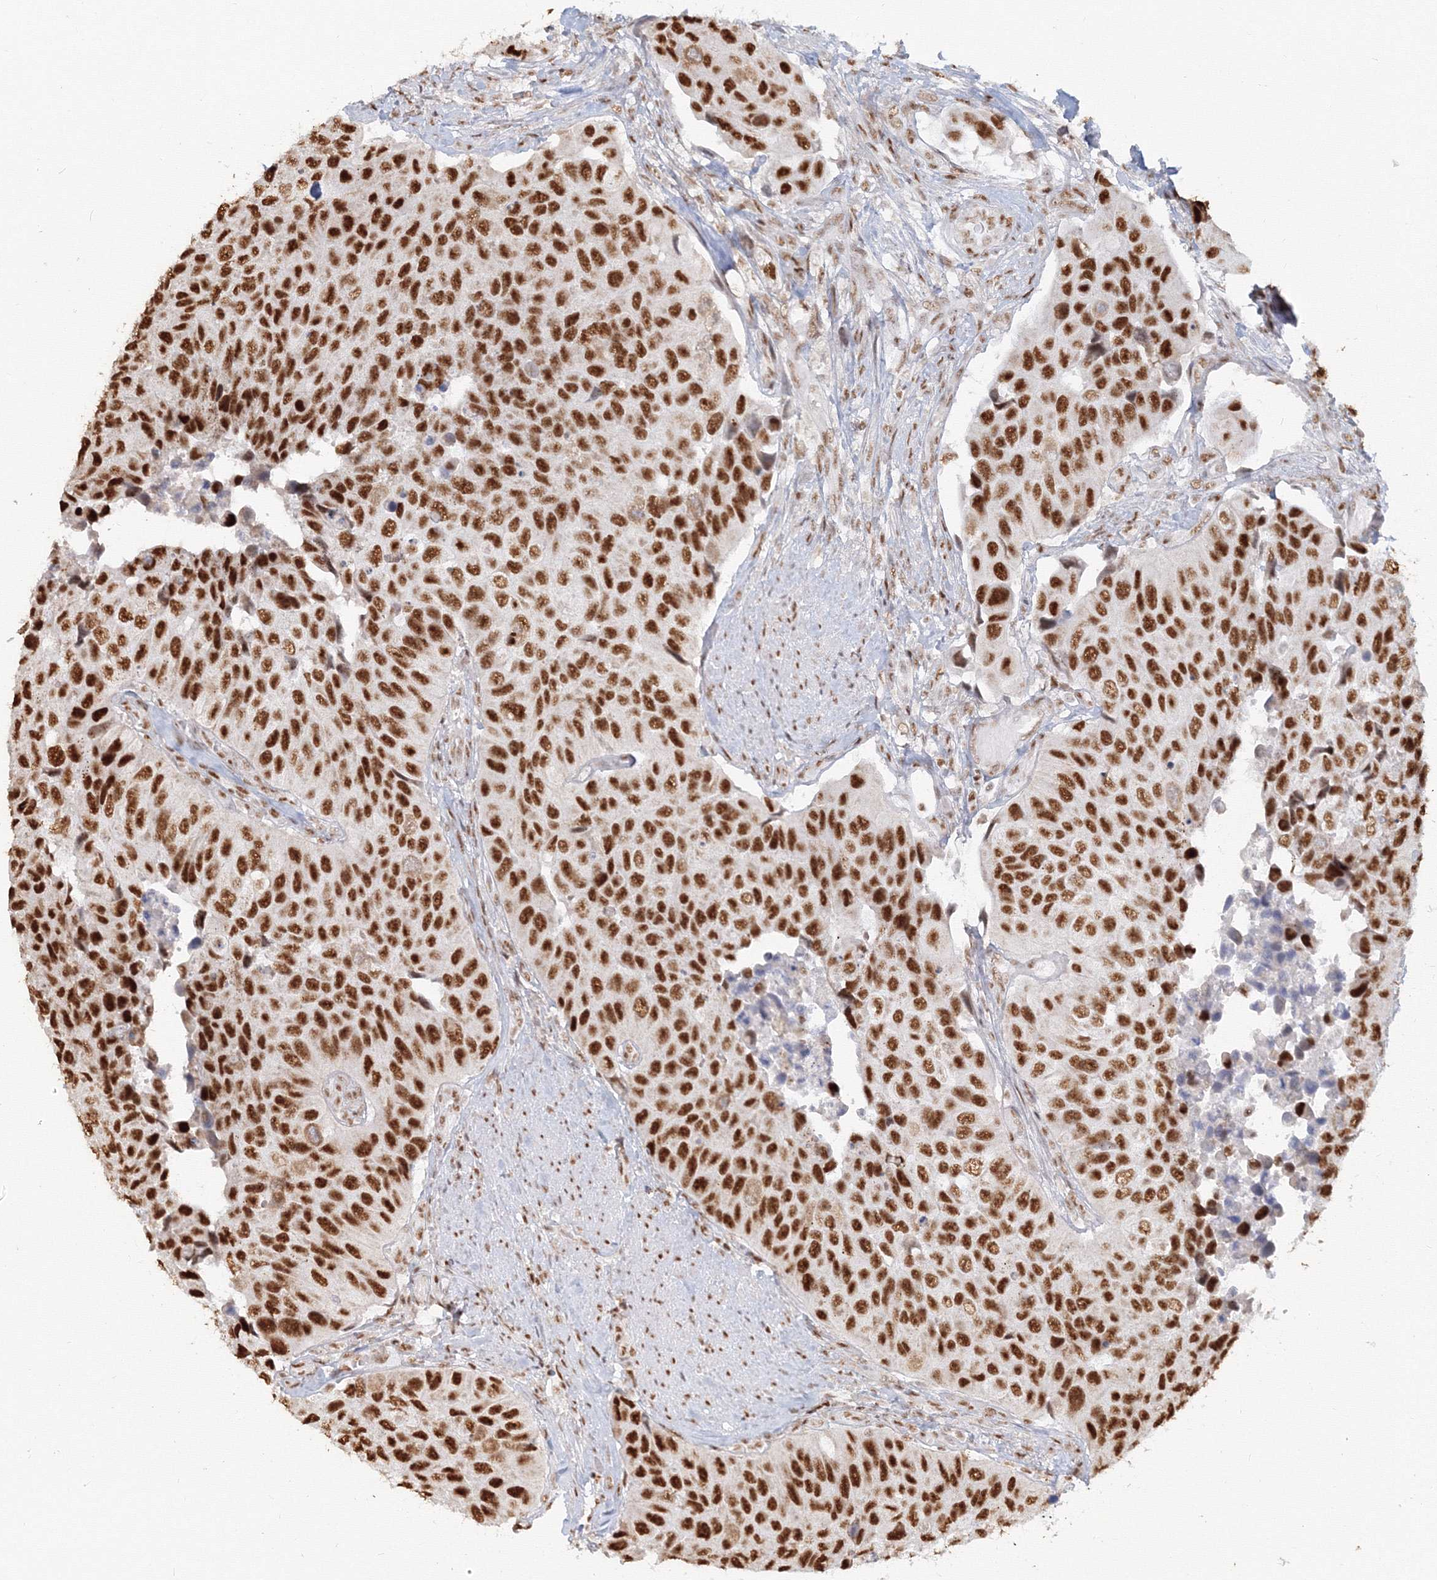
{"staining": {"intensity": "strong", "quantity": ">75%", "location": "nuclear"}, "tissue": "urothelial cancer", "cell_type": "Tumor cells", "image_type": "cancer", "snomed": [{"axis": "morphology", "description": "Urothelial carcinoma, High grade"}, {"axis": "topography", "description": "Urinary bladder"}], "caption": "IHC histopathology image of neoplastic tissue: urothelial carcinoma (high-grade) stained using IHC exhibits high levels of strong protein expression localized specifically in the nuclear of tumor cells, appearing as a nuclear brown color.", "gene": "PPP4R2", "patient": {"sex": "male", "age": 74}}